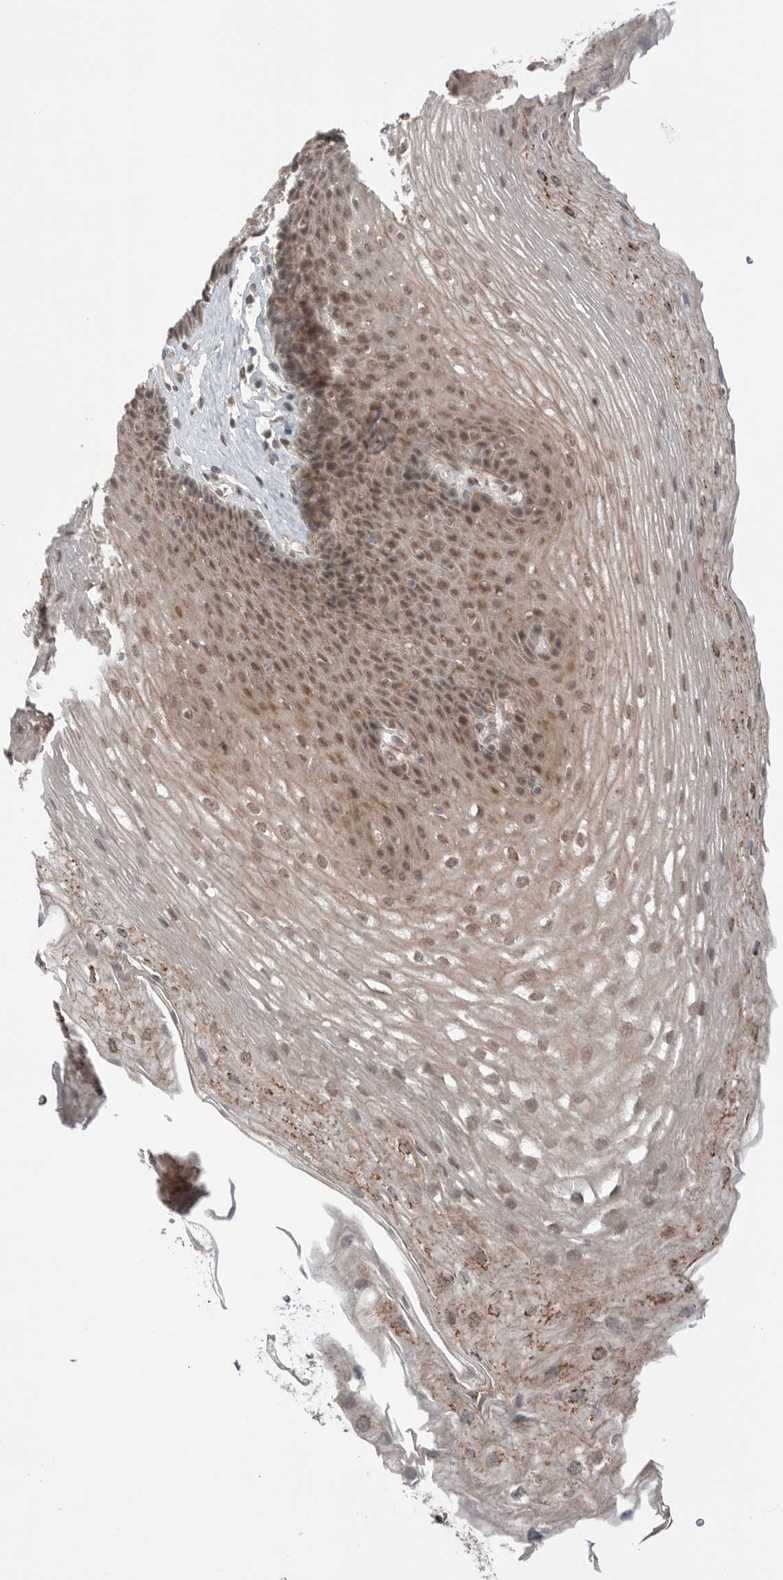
{"staining": {"intensity": "moderate", "quantity": "25%-75%", "location": "cytoplasmic/membranous,nuclear"}, "tissue": "esophagus", "cell_type": "Squamous epithelial cells", "image_type": "normal", "snomed": [{"axis": "morphology", "description": "Normal tissue, NOS"}, {"axis": "topography", "description": "Esophagus"}], "caption": "Protein positivity by IHC exhibits moderate cytoplasmic/membranous,nuclear positivity in about 25%-75% of squamous epithelial cells in normal esophagus.", "gene": "NTAQ1", "patient": {"sex": "female", "age": 66}}